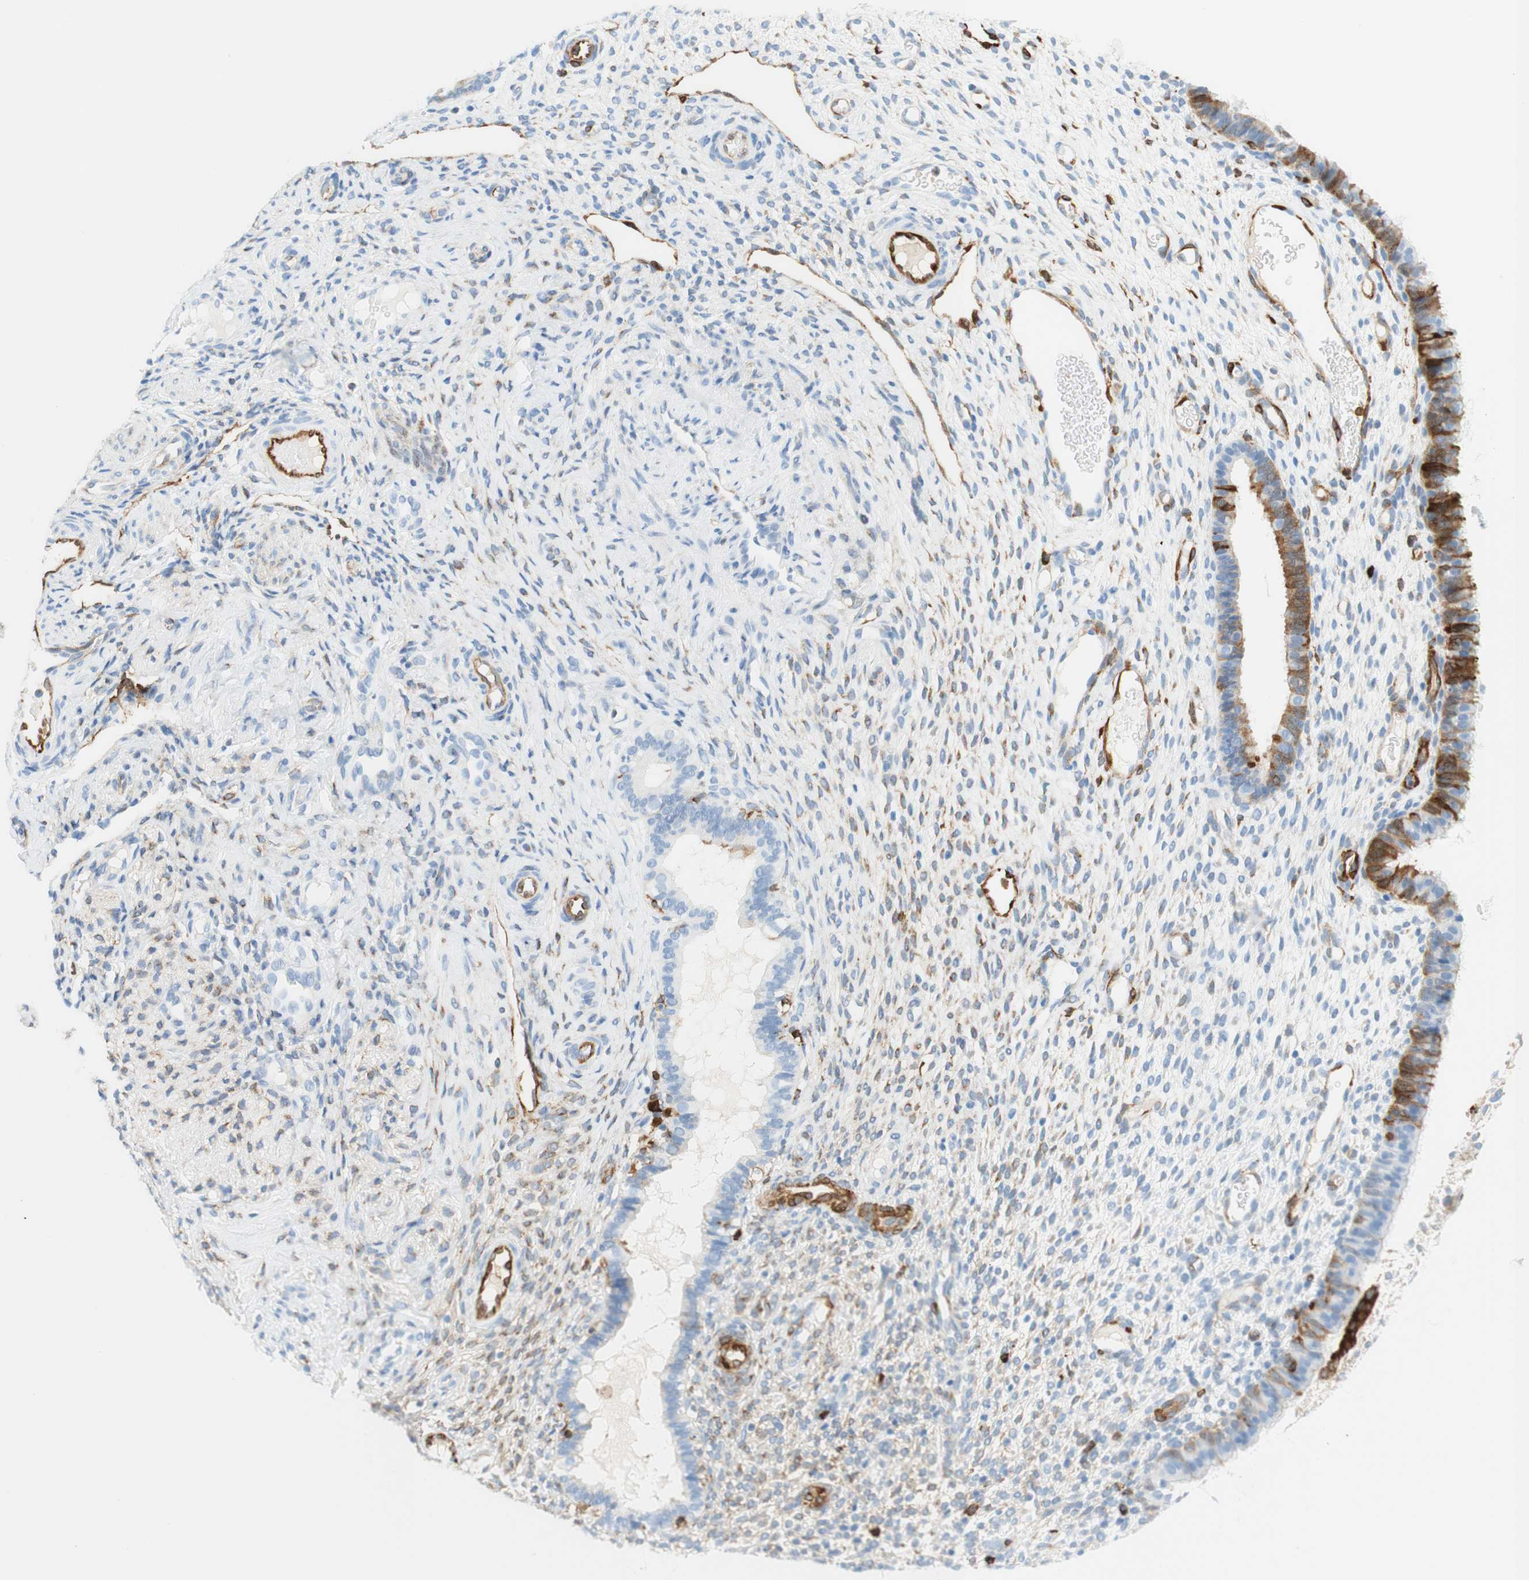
{"staining": {"intensity": "negative", "quantity": "none", "location": "none"}, "tissue": "endometrium", "cell_type": "Cells in endometrial stroma", "image_type": "normal", "snomed": [{"axis": "morphology", "description": "Normal tissue, NOS"}, {"axis": "topography", "description": "Endometrium"}], "caption": "This is an immunohistochemistry (IHC) histopathology image of normal endometrium. There is no positivity in cells in endometrial stroma.", "gene": "STMN1", "patient": {"sex": "female", "age": 61}}